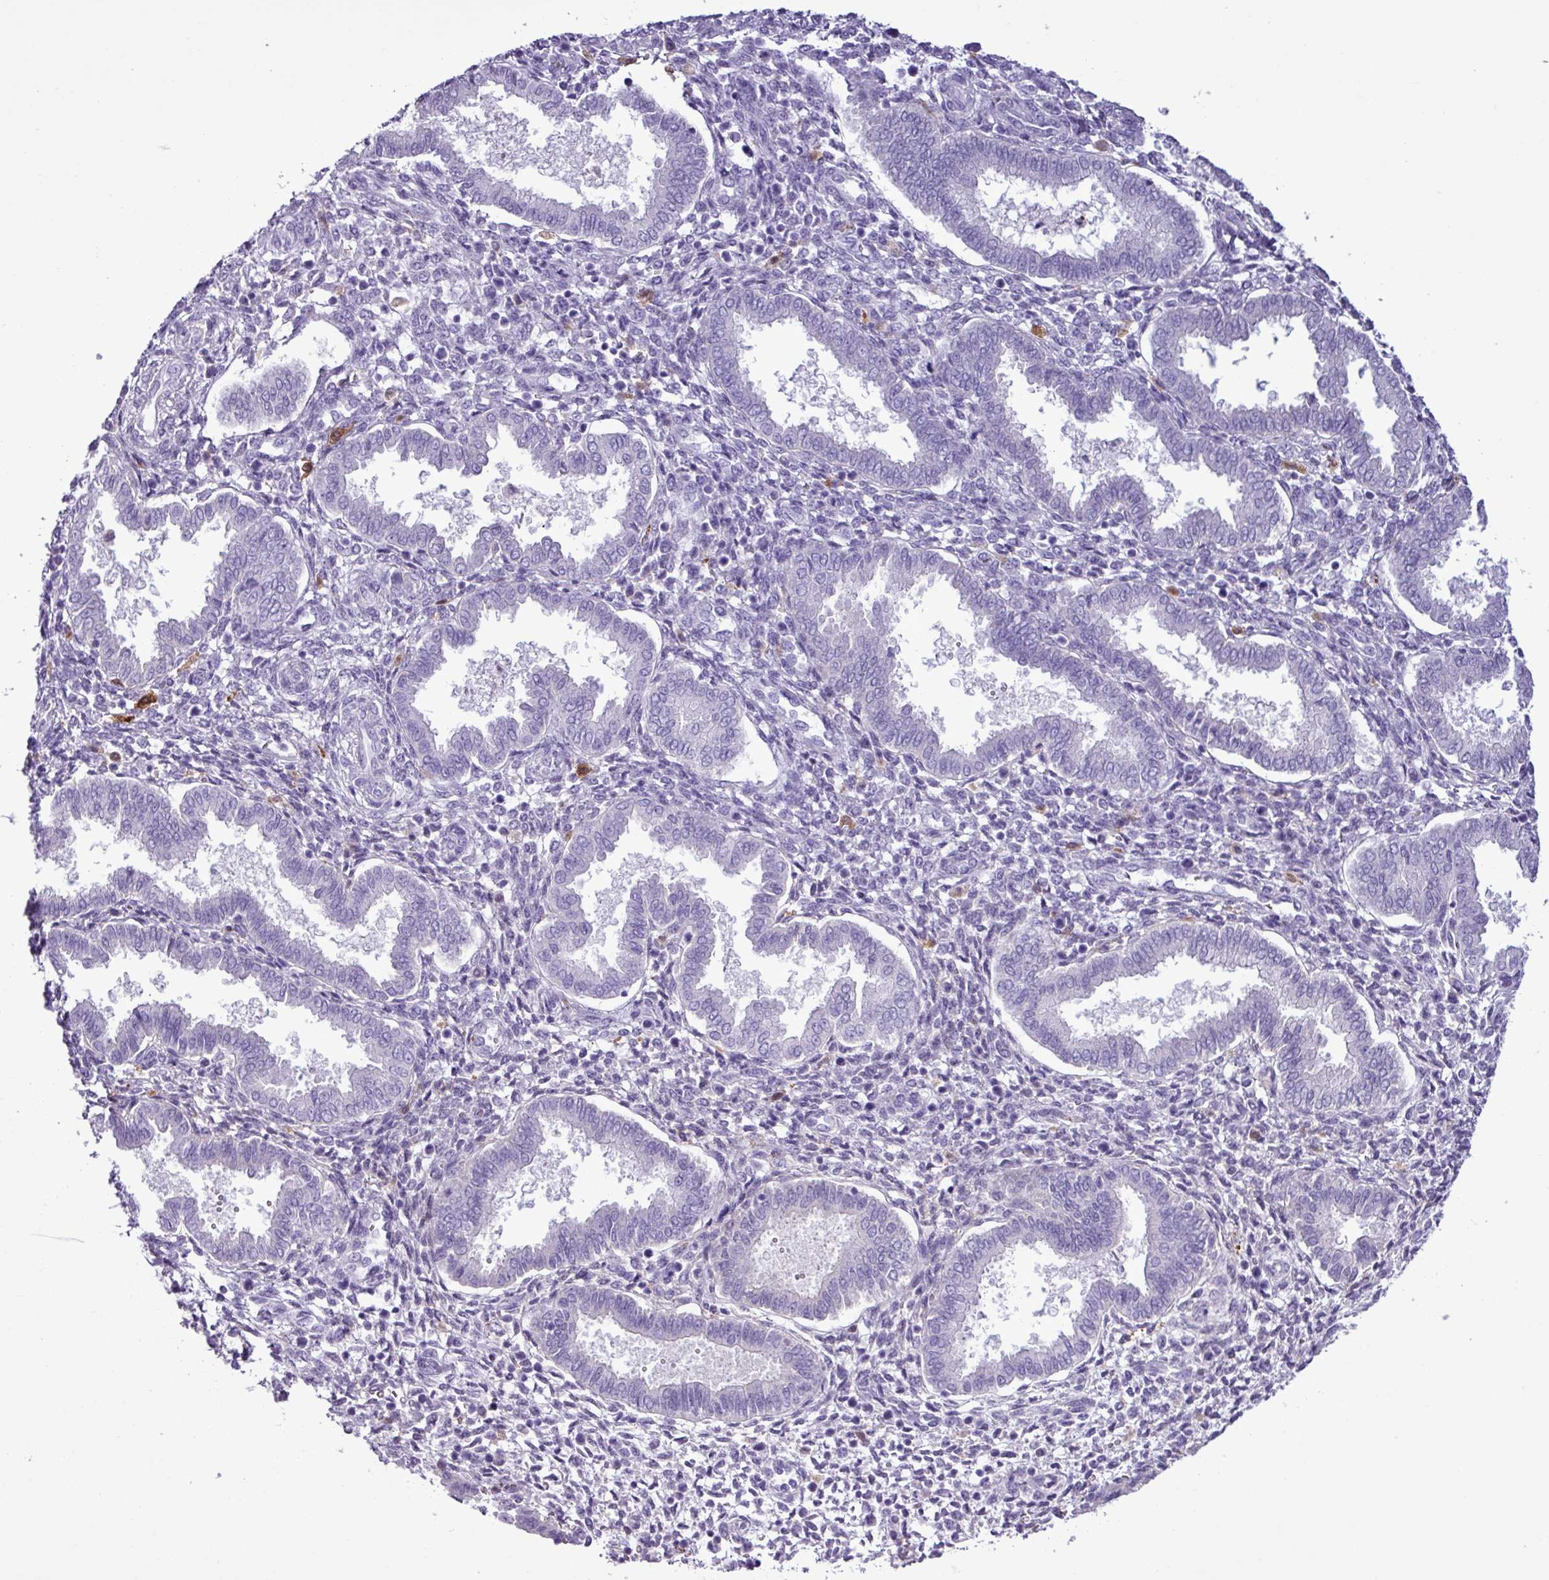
{"staining": {"intensity": "negative", "quantity": "none", "location": "none"}, "tissue": "endometrium", "cell_type": "Cells in endometrial stroma", "image_type": "normal", "snomed": [{"axis": "morphology", "description": "Normal tissue, NOS"}, {"axis": "topography", "description": "Endometrium"}], "caption": "Histopathology image shows no significant protein expression in cells in endometrial stroma of normal endometrium. (DAB (3,3'-diaminobenzidine) immunohistochemistry (IHC) visualized using brightfield microscopy, high magnification).", "gene": "TMEM200C", "patient": {"sex": "female", "age": 24}}